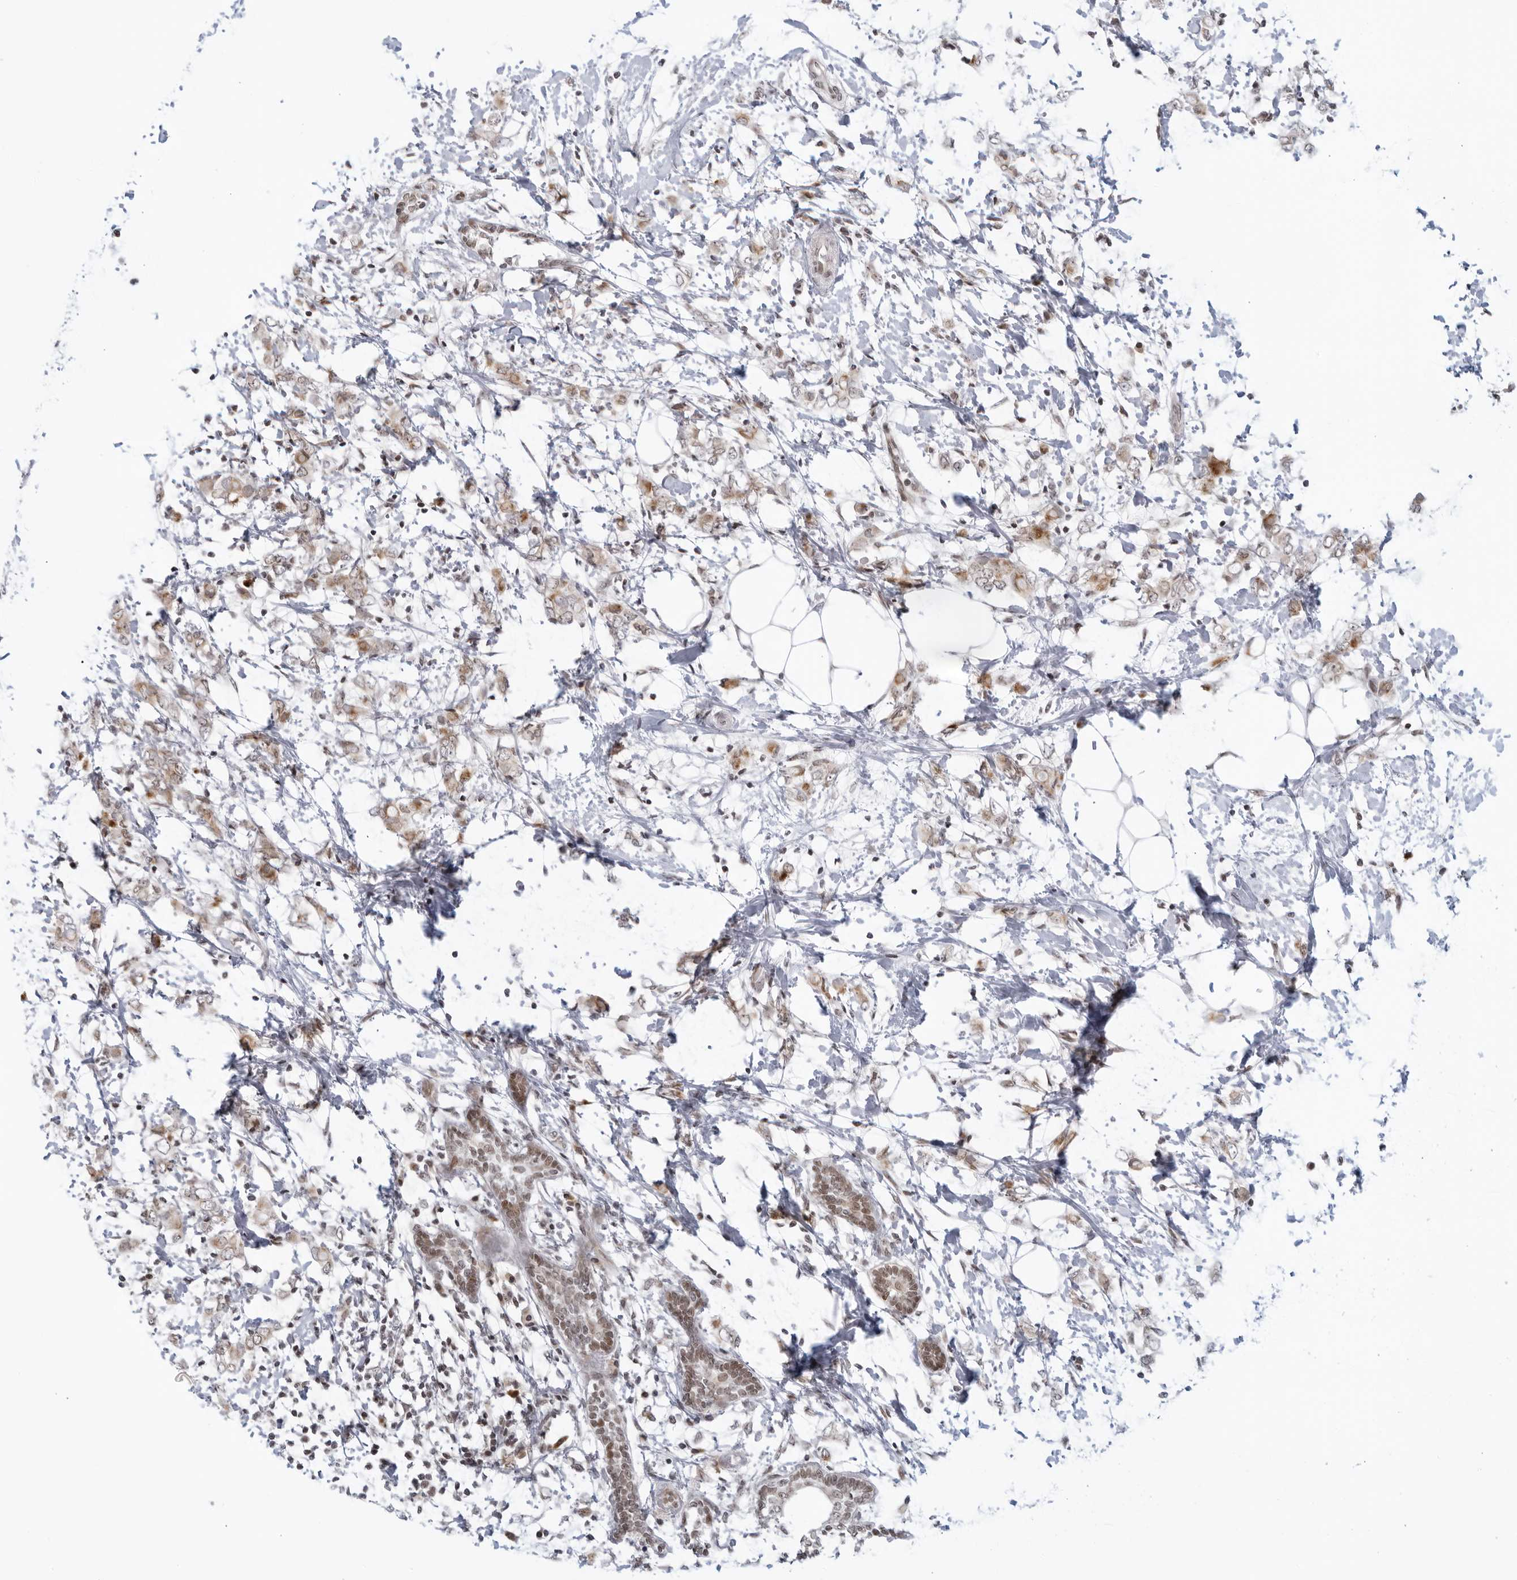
{"staining": {"intensity": "weak", "quantity": ">75%", "location": "cytoplasmic/membranous,nuclear"}, "tissue": "breast cancer", "cell_type": "Tumor cells", "image_type": "cancer", "snomed": [{"axis": "morphology", "description": "Normal tissue, NOS"}, {"axis": "morphology", "description": "Lobular carcinoma"}, {"axis": "topography", "description": "Breast"}], "caption": "Weak cytoplasmic/membranous and nuclear protein positivity is present in about >75% of tumor cells in breast cancer.", "gene": "RAB11FIP3", "patient": {"sex": "female", "age": 47}}